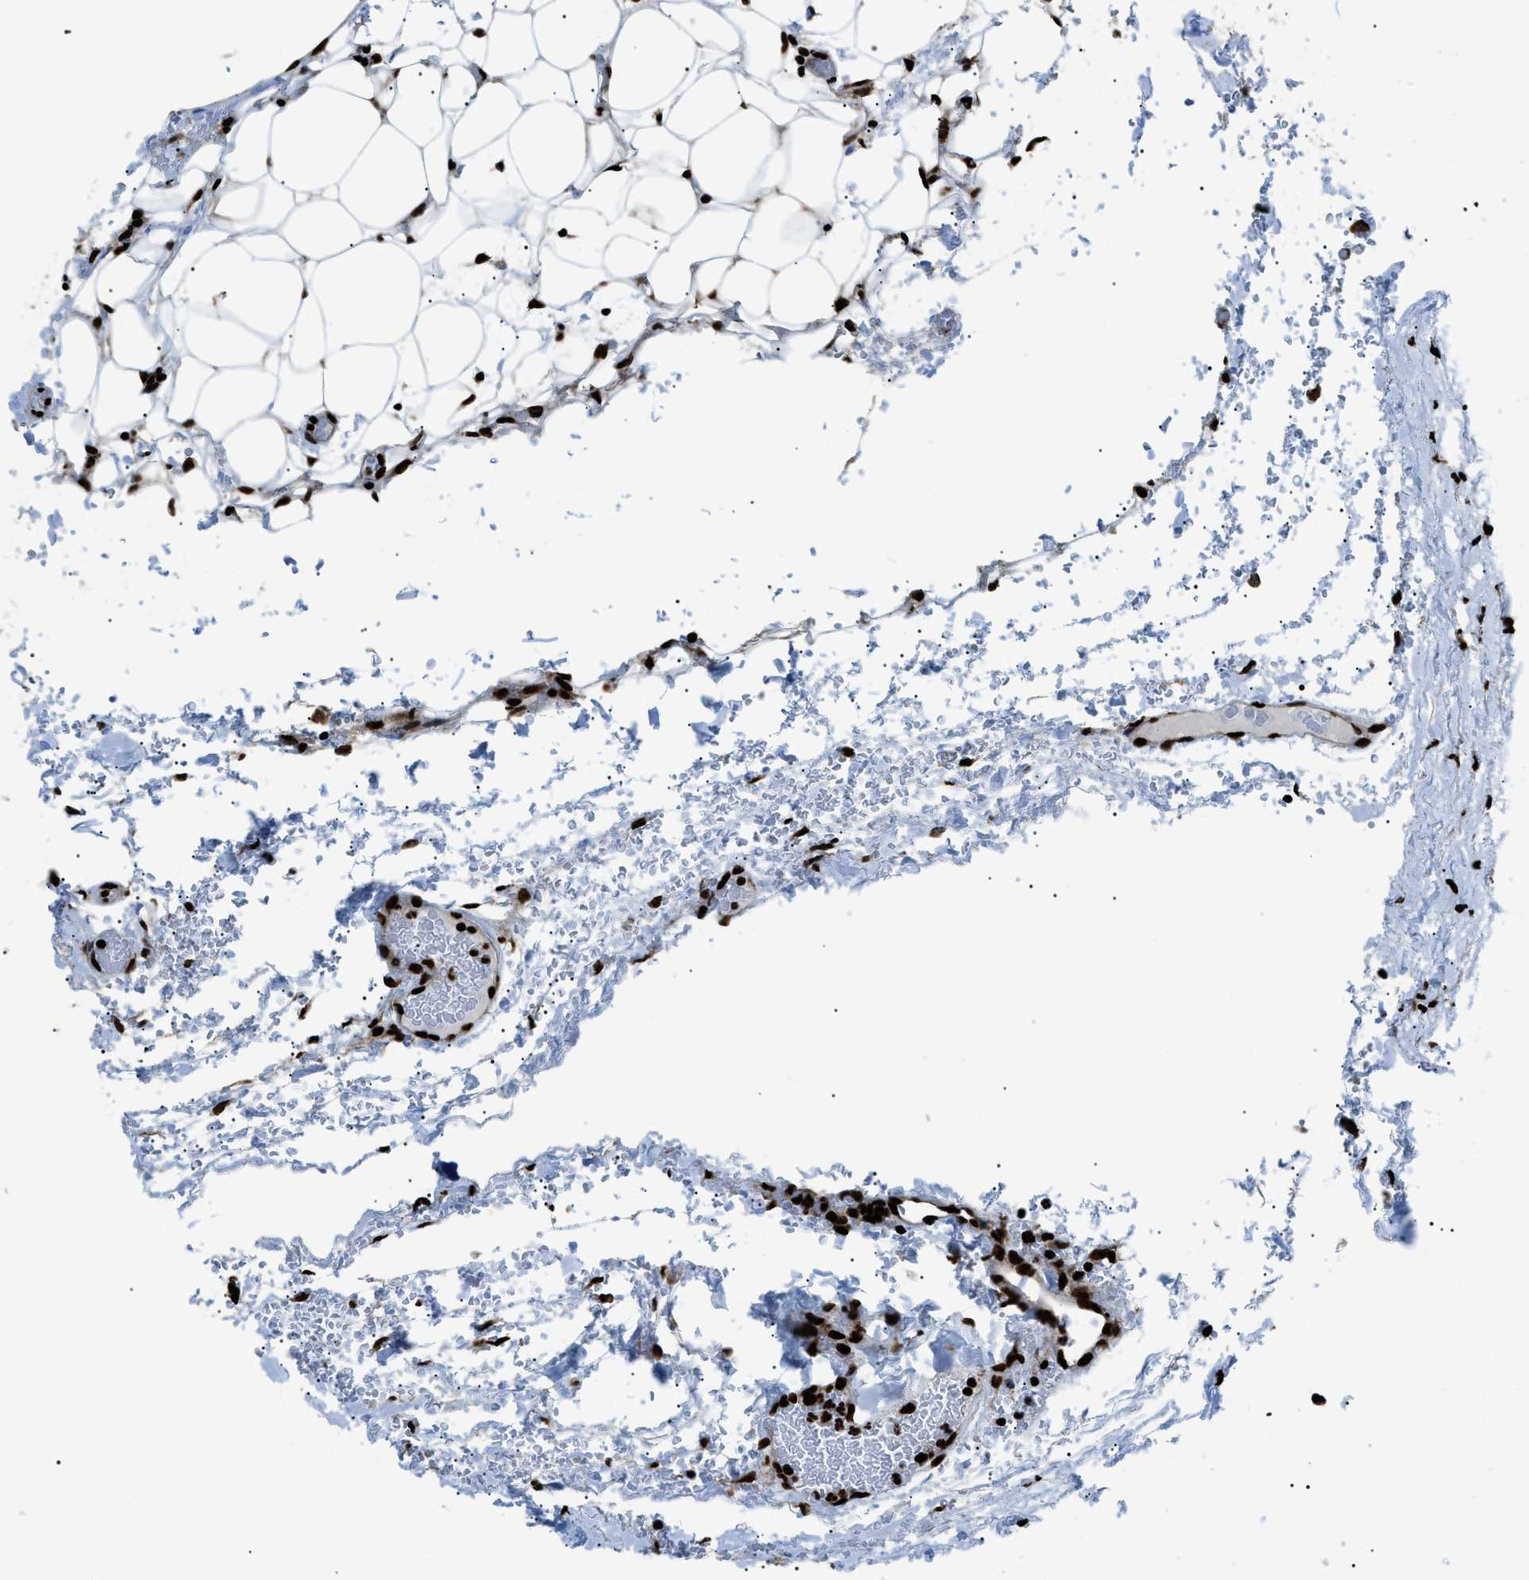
{"staining": {"intensity": "strong", "quantity": ">75%", "location": "nuclear"}, "tissue": "renal cancer", "cell_type": "Tumor cells", "image_type": "cancer", "snomed": [{"axis": "morphology", "description": "Normal tissue, NOS"}, {"axis": "morphology", "description": "Adenocarcinoma, NOS"}, {"axis": "topography", "description": "Kidney"}], "caption": "A high amount of strong nuclear staining is present in approximately >75% of tumor cells in renal cancer (adenocarcinoma) tissue.", "gene": "HNRNPK", "patient": {"sex": "female", "age": 72}}